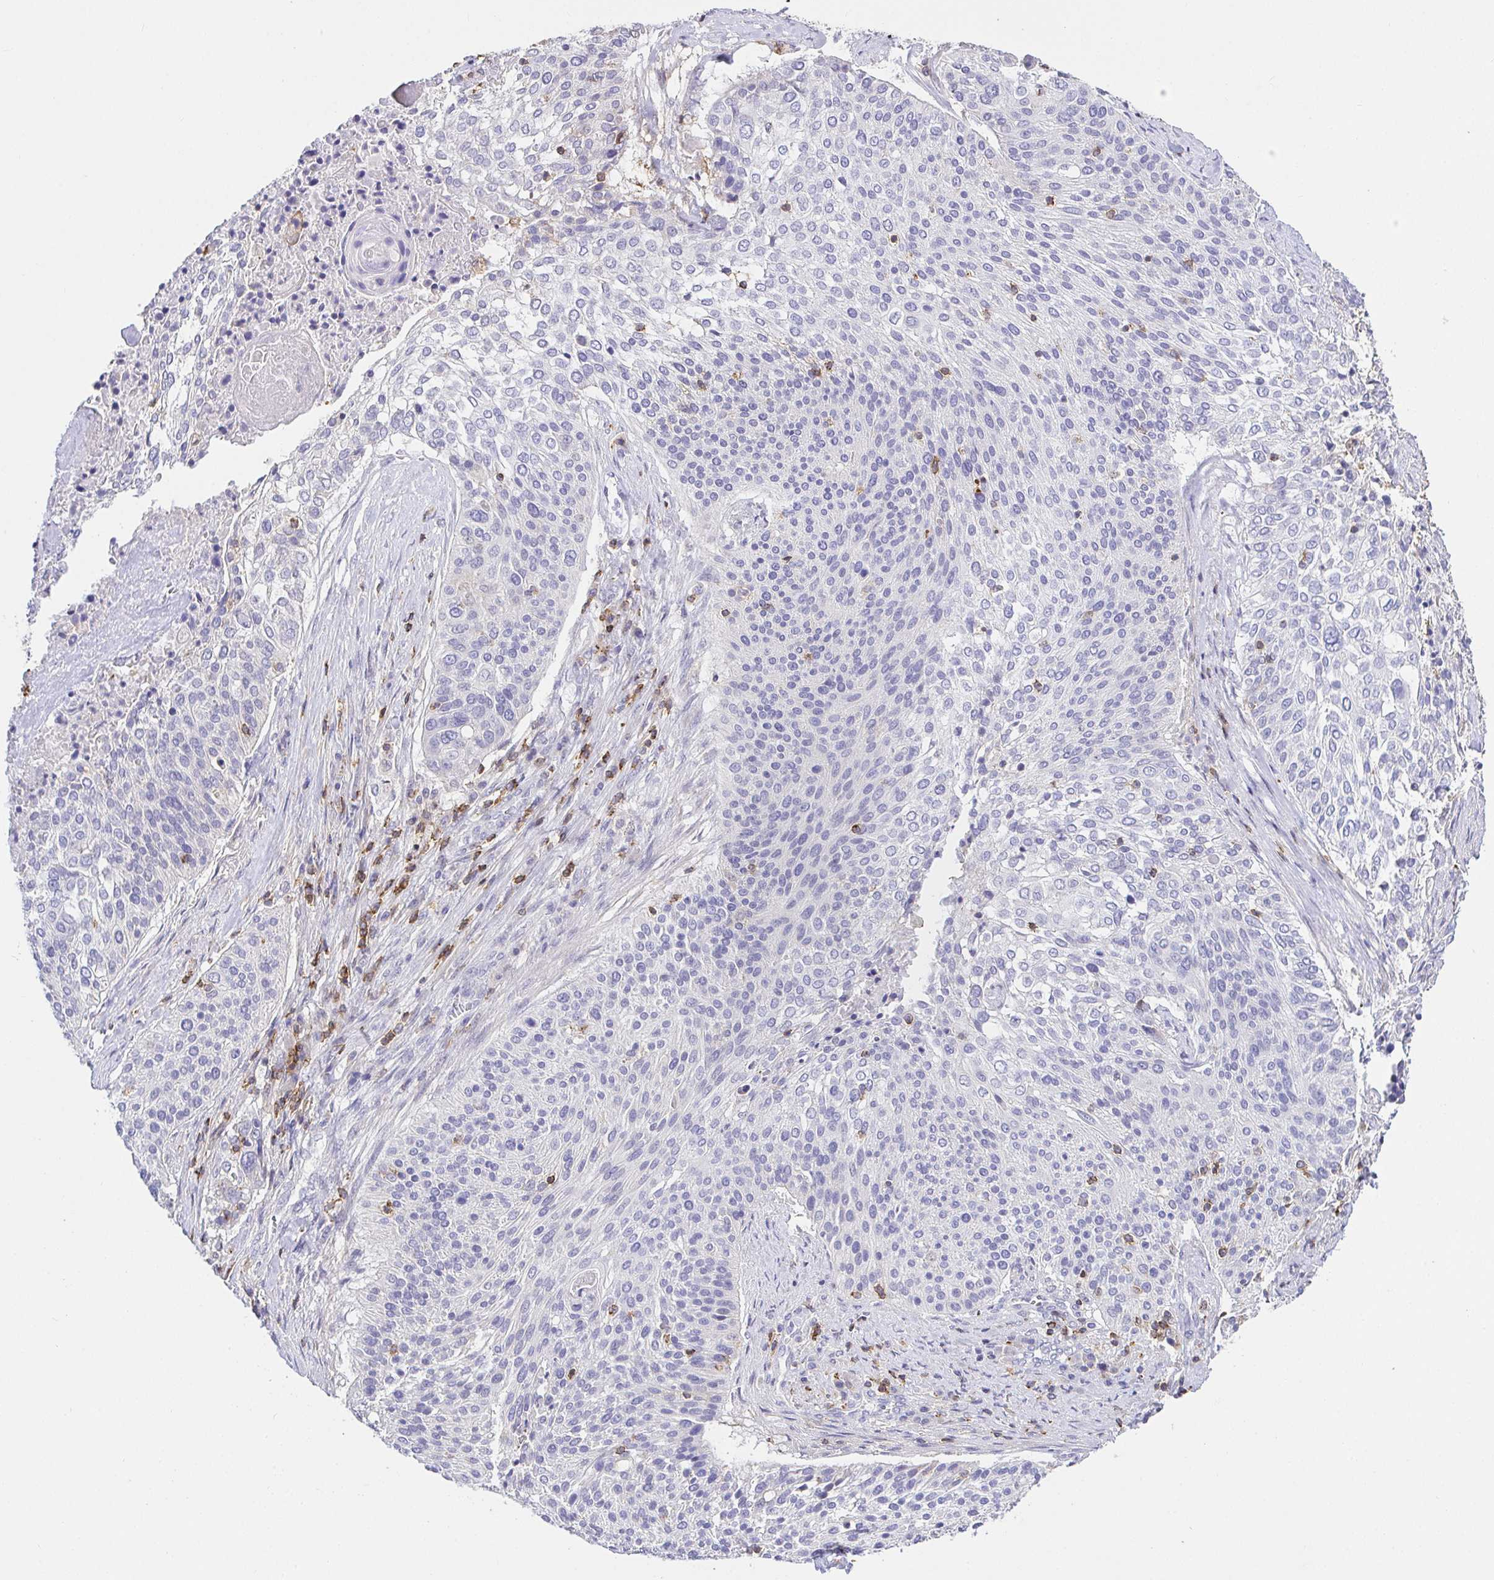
{"staining": {"intensity": "negative", "quantity": "none", "location": "none"}, "tissue": "cervical cancer", "cell_type": "Tumor cells", "image_type": "cancer", "snomed": [{"axis": "morphology", "description": "Squamous cell carcinoma, NOS"}, {"axis": "topography", "description": "Cervix"}], "caption": "A histopathology image of cervical squamous cell carcinoma stained for a protein shows no brown staining in tumor cells. (DAB immunohistochemistry (IHC) with hematoxylin counter stain).", "gene": "SKAP1", "patient": {"sex": "female", "age": 31}}